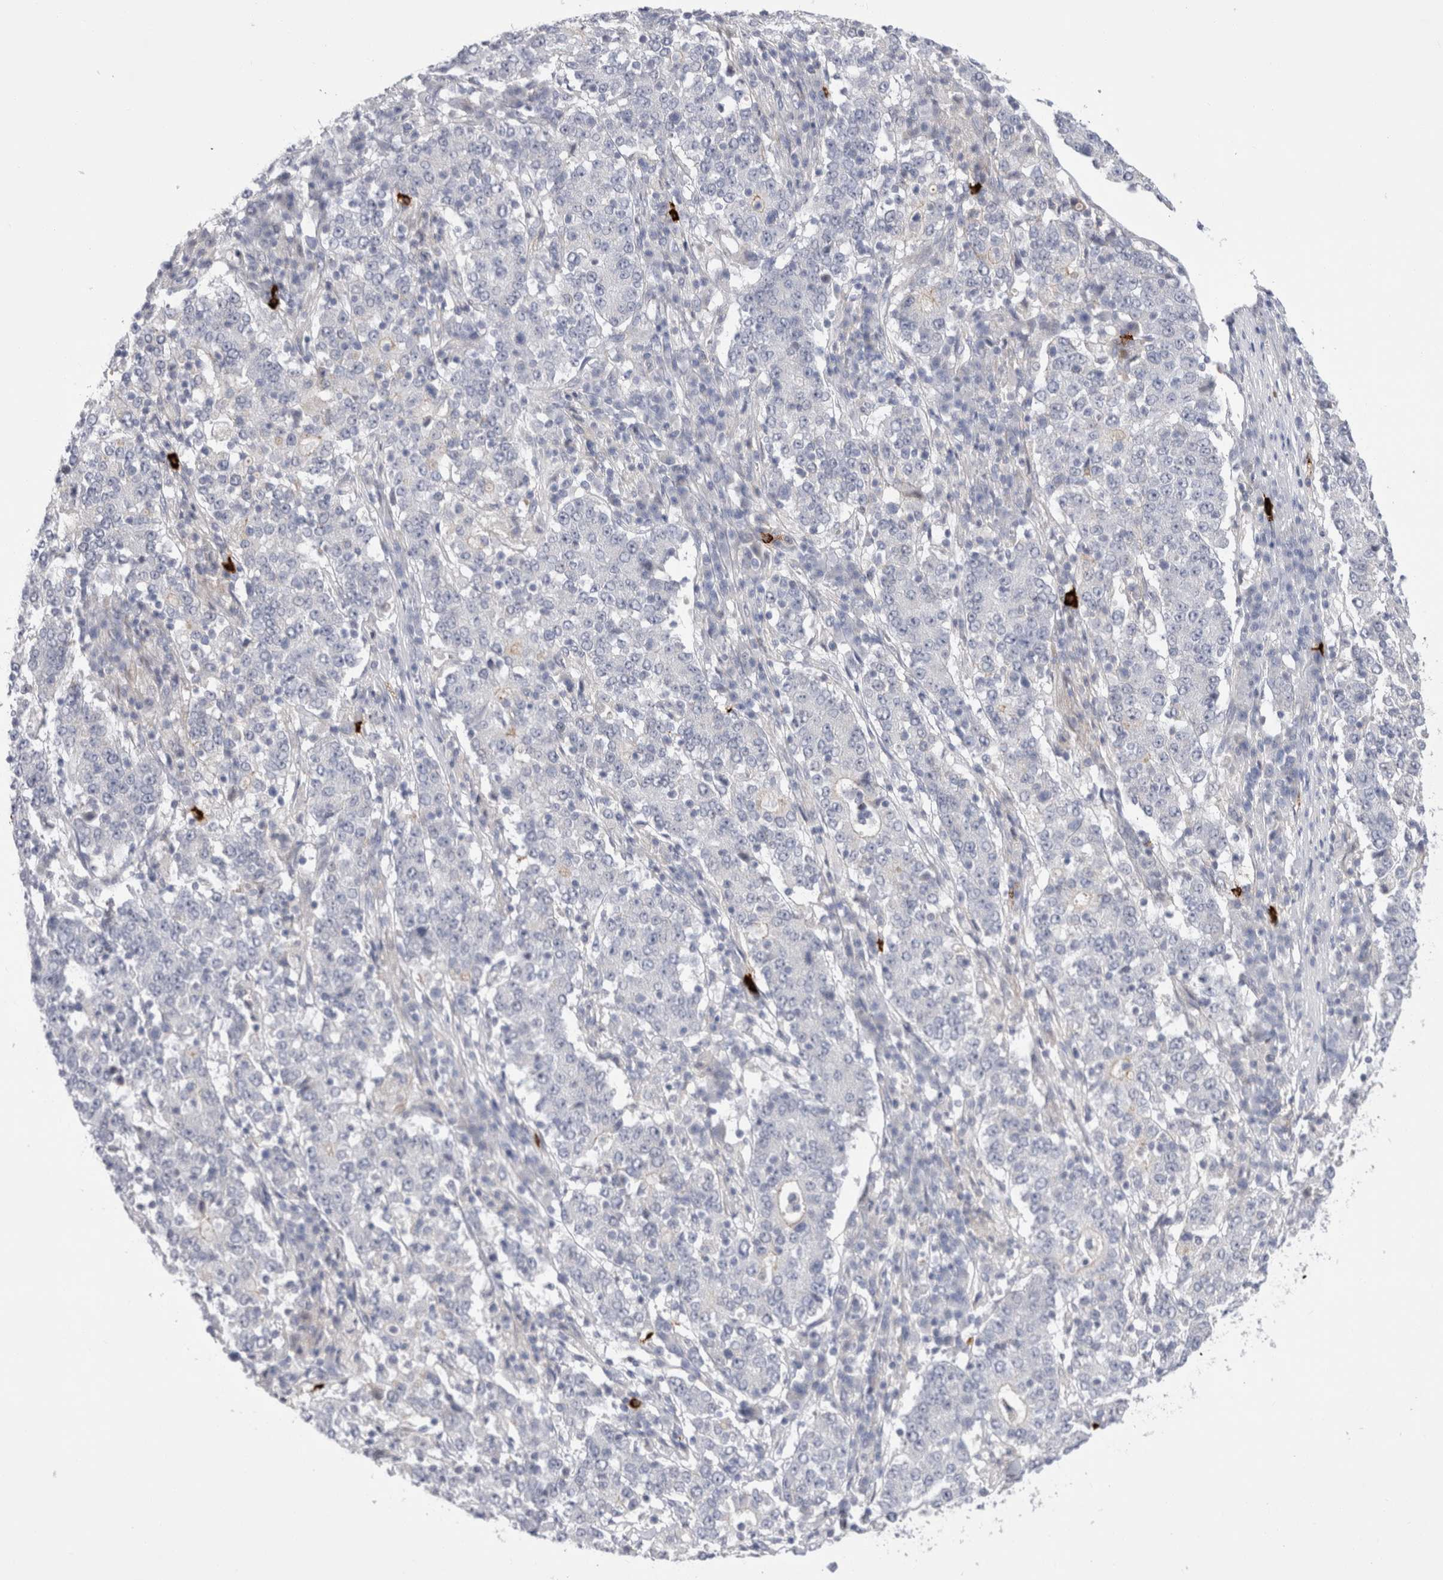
{"staining": {"intensity": "negative", "quantity": "none", "location": "none"}, "tissue": "stomach cancer", "cell_type": "Tumor cells", "image_type": "cancer", "snomed": [{"axis": "morphology", "description": "Adenocarcinoma, NOS"}, {"axis": "topography", "description": "Stomach"}], "caption": "Adenocarcinoma (stomach) was stained to show a protein in brown. There is no significant staining in tumor cells. (DAB IHC with hematoxylin counter stain).", "gene": "SPINK2", "patient": {"sex": "male", "age": 59}}